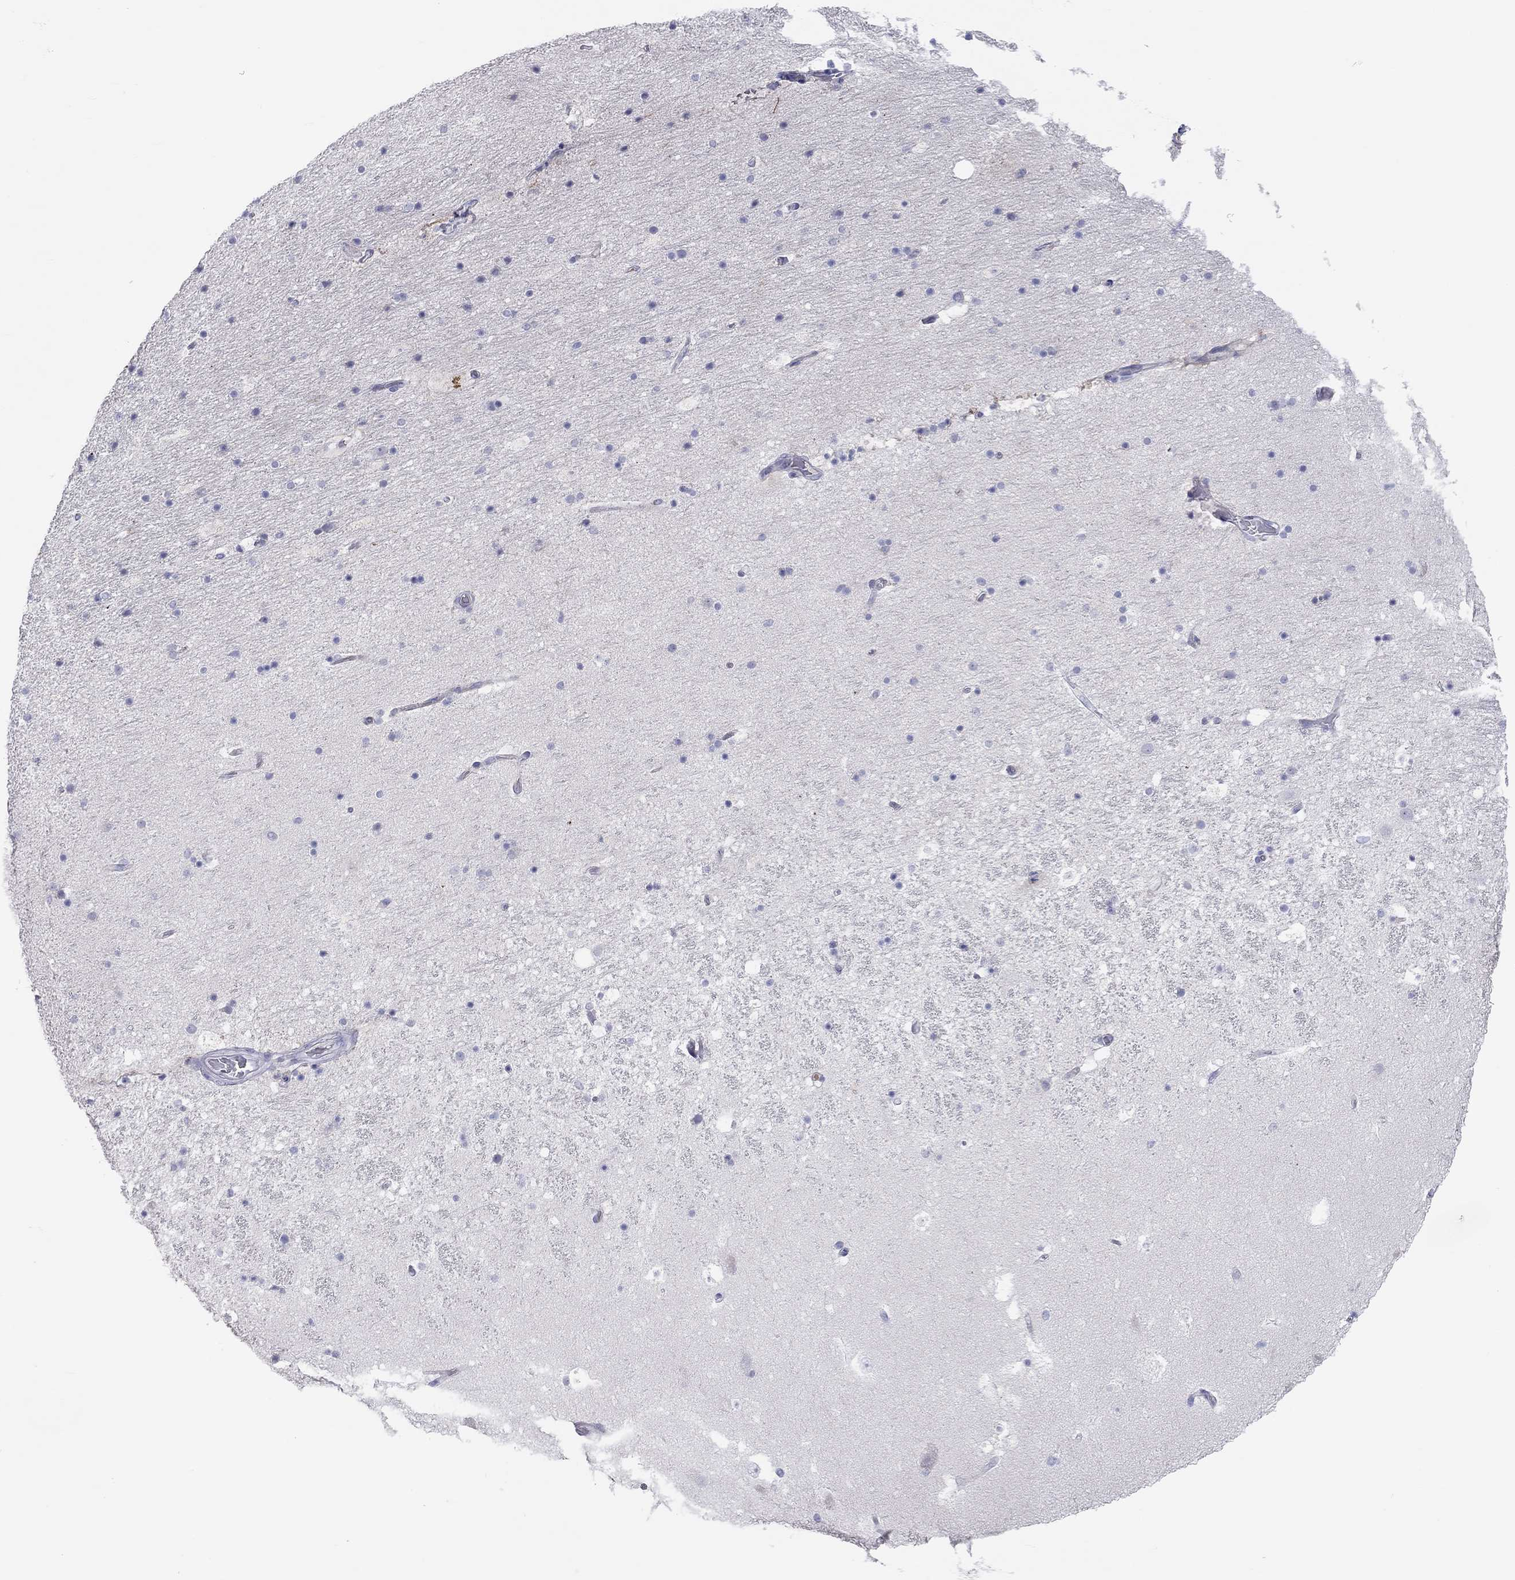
{"staining": {"intensity": "negative", "quantity": "none", "location": "none"}, "tissue": "hippocampus", "cell_type": "Glial cells", "image_type": "normal", "snomed": [{"axis": "morphology", "description": "Normal tissue, NOS"}, {"axis": "topography", "description": "Hippocampus"}], "caption": "Immunohistochemistry (IHC) histopathology image of normal hippocampus stained for a protein (brown), which reveals no positivity in glial cells.", "gene": "ST7L", "patient": {"sex": "male", "age": 51}}